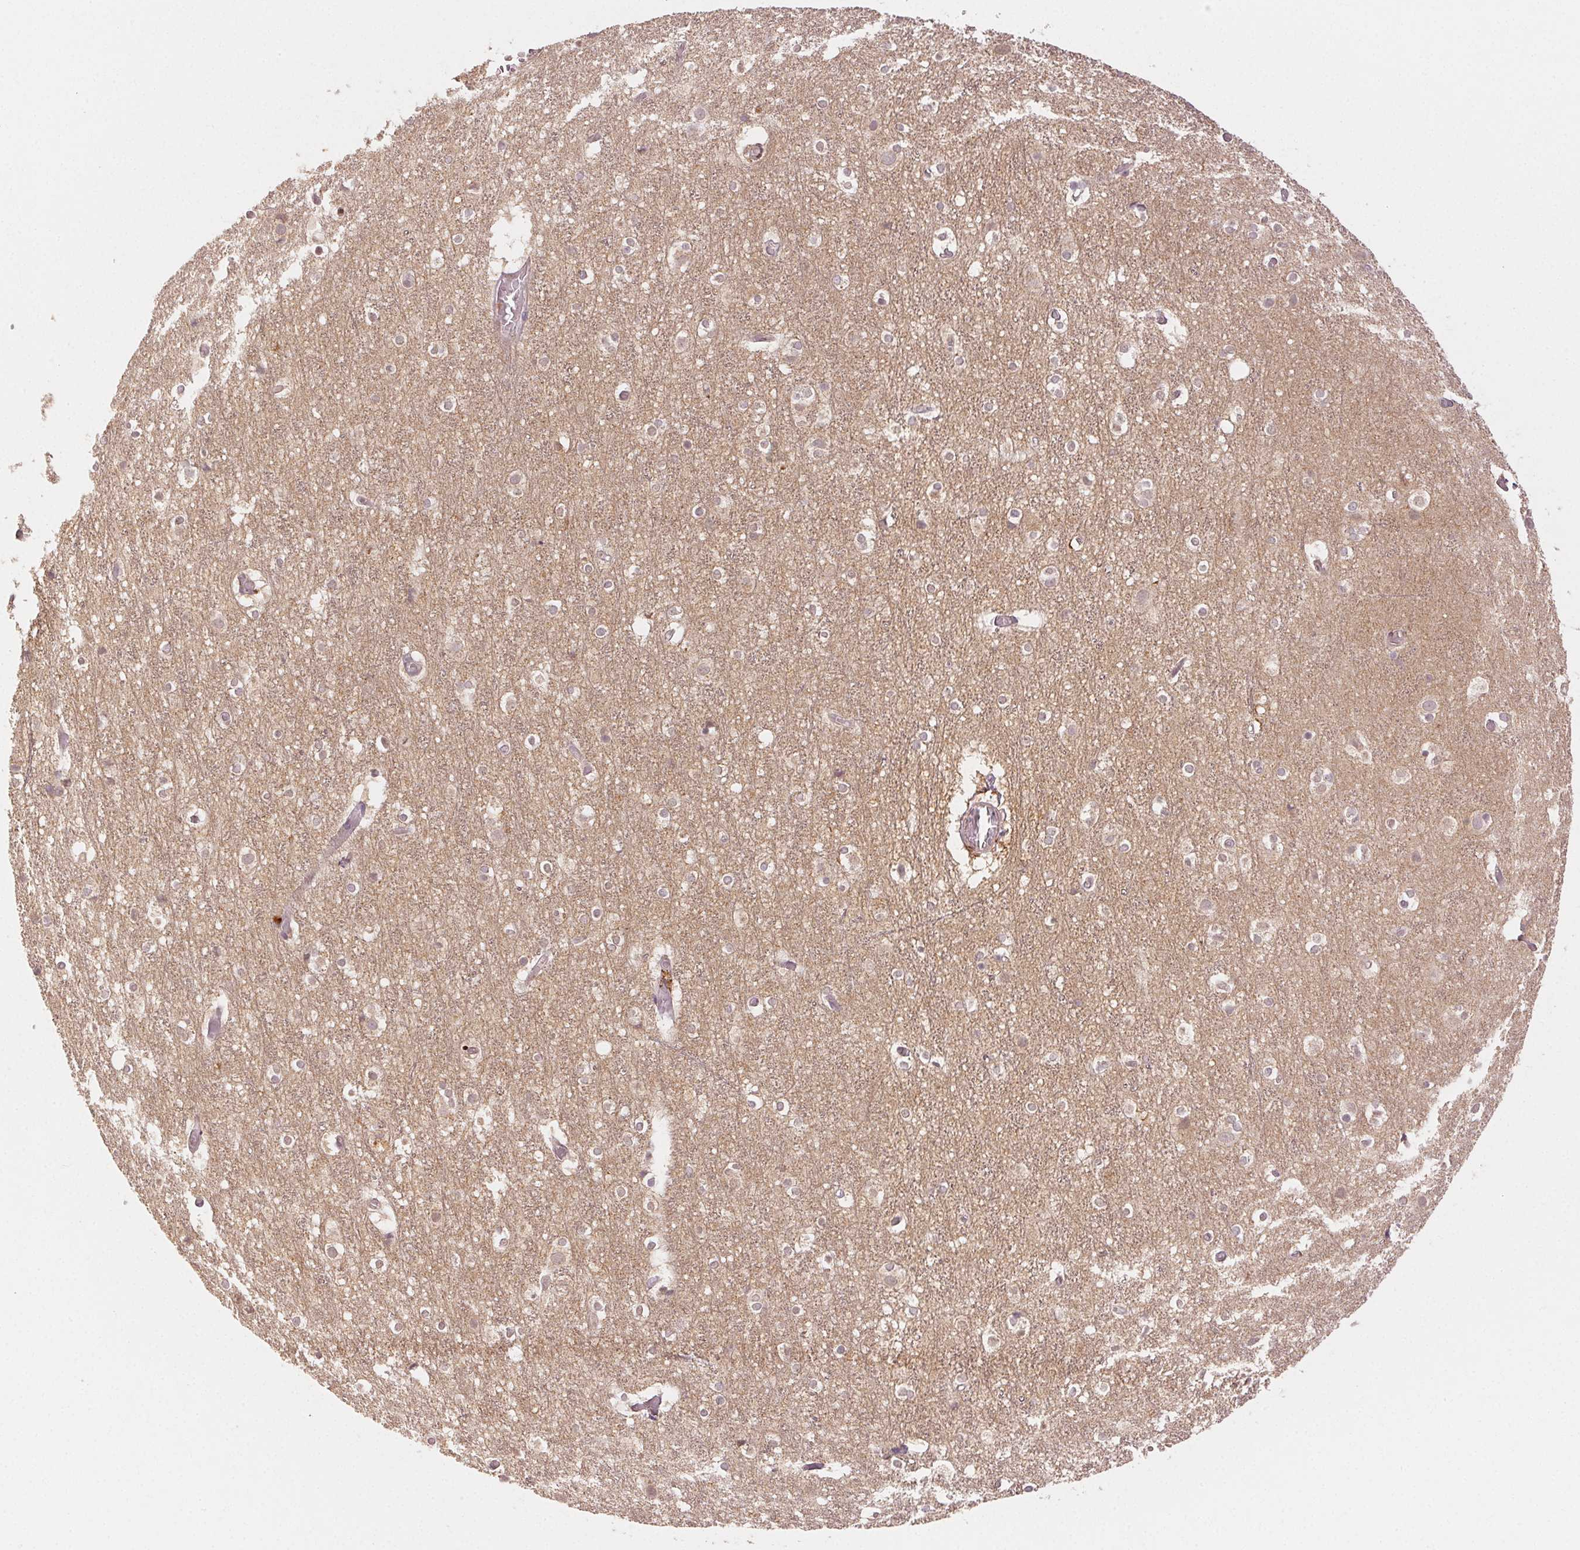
{"staining": {"intensity": "negative", "quantity": "none", "location": "none"}, "tissue": "cerebral cortex", "cell_type": "Endothelial cells", "image_type": "normal", "snomed": [{"axis": "morphology", "description": "Normal tissue, NOS"}, {"axis": "topography", "description": "Cerebral cortex"}], "caption": "High power microscopy photomicrograph of an immunohistochemistry (IHC) photomicrograph of unremarkable cerebral cortex, revealing no significant positivity in endothelial cells.", "gene": "MAPK14", "patient": {"sex": "female", "age": 52}}